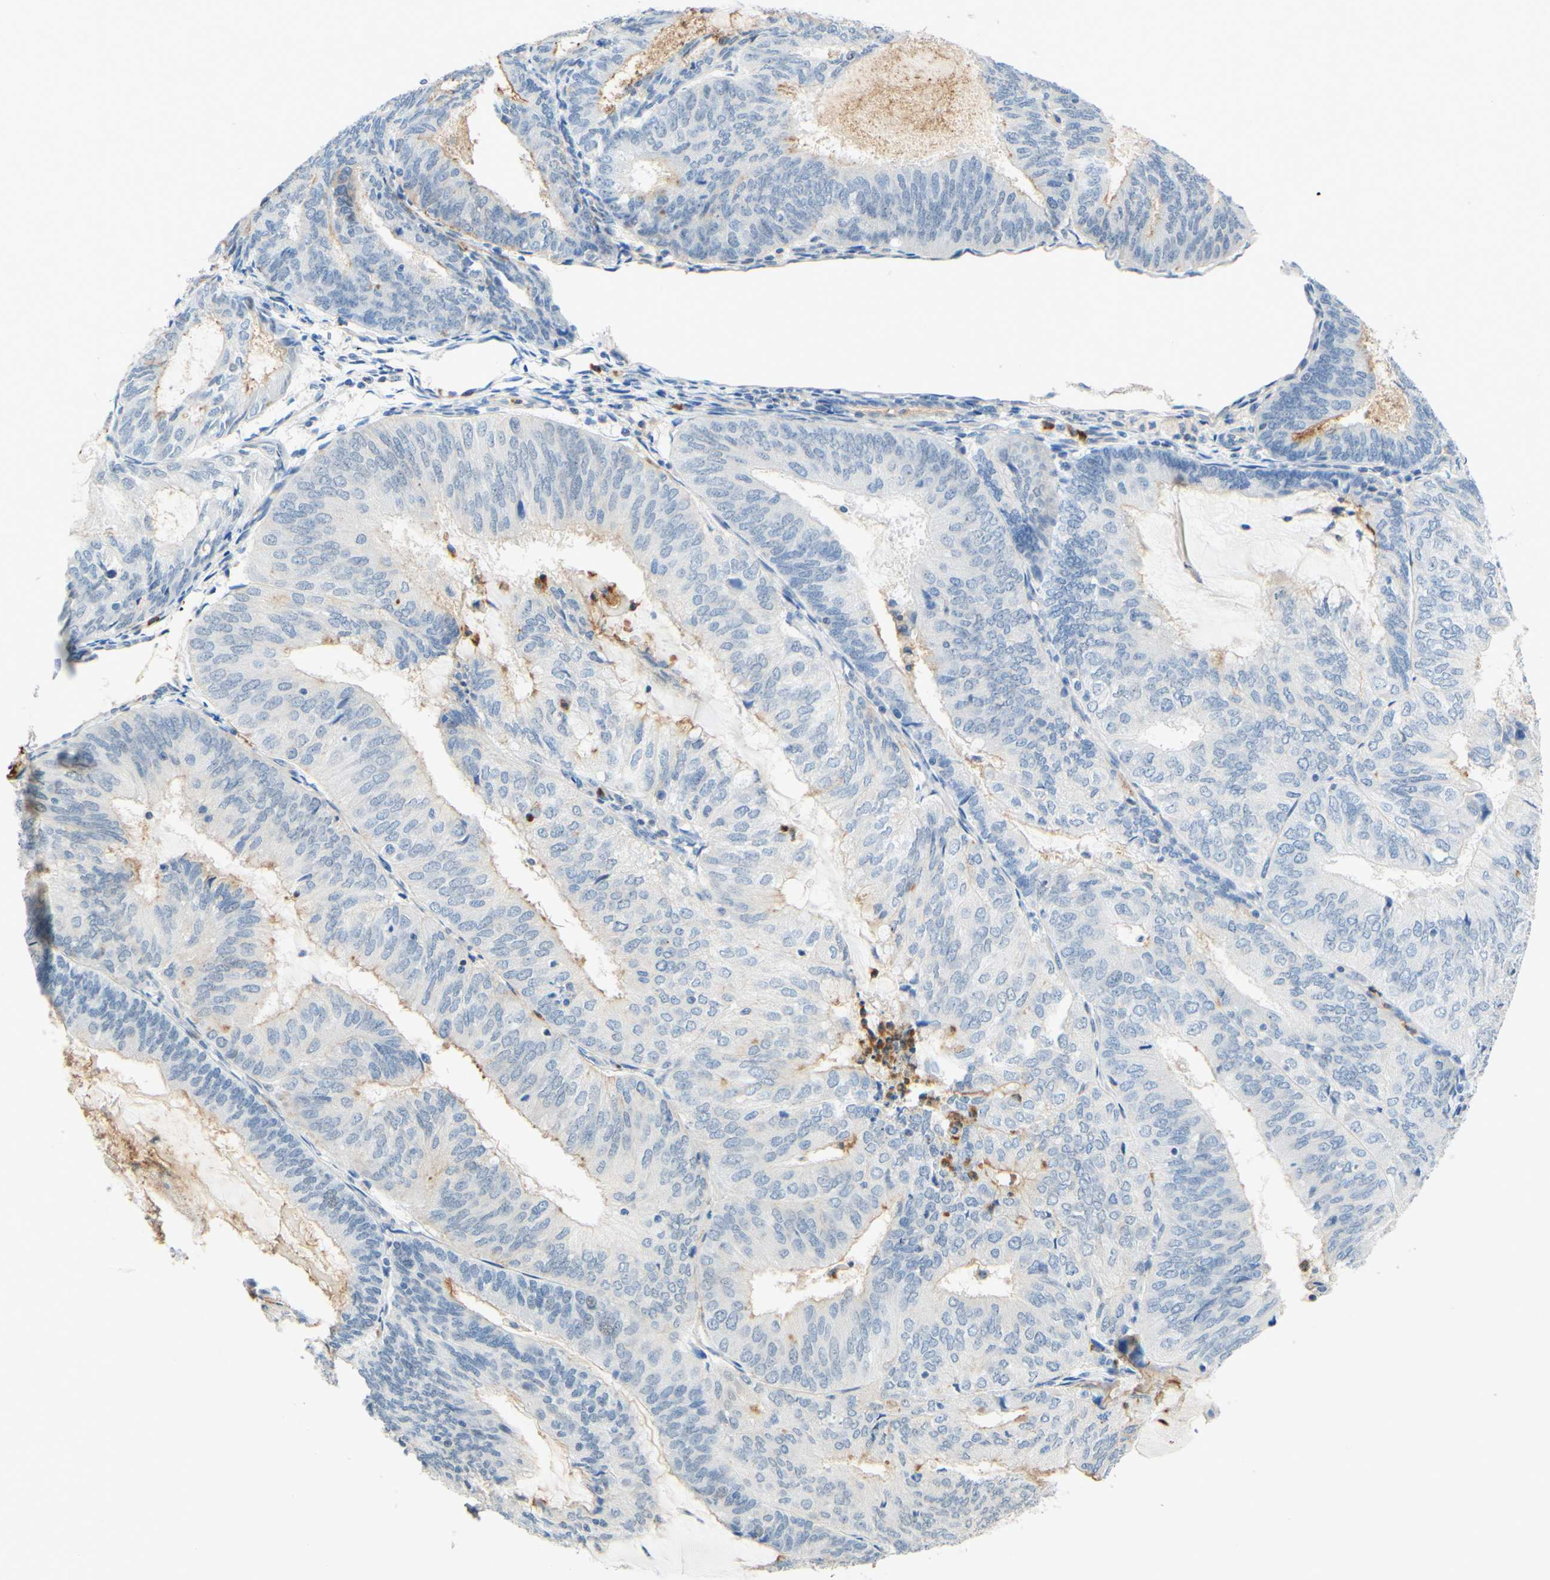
{"staining": {"intensity": "negative", "quantity": "none", "location": "none"}, "tissue": "endometrial cancer", "cell_type": "Tumor cells", "image_type": "cancer", "snomed": [{"axis": "morphology", "description": "Adenocarcinoma, NOS"}, {"axis": "topography", "description": "Endometrium"}], "caption": "IHC histopathology image of neoplastic tissue: endometrial cancer stained with DAB displays no significant protein expression in tumor cells. (Brightfield microscopy of DAB (3,3'-diaminobenzidine) immunohistochemistry at high magnification).", "gene": "TREM2", "patient": {"sex": "female", "age": 81}}